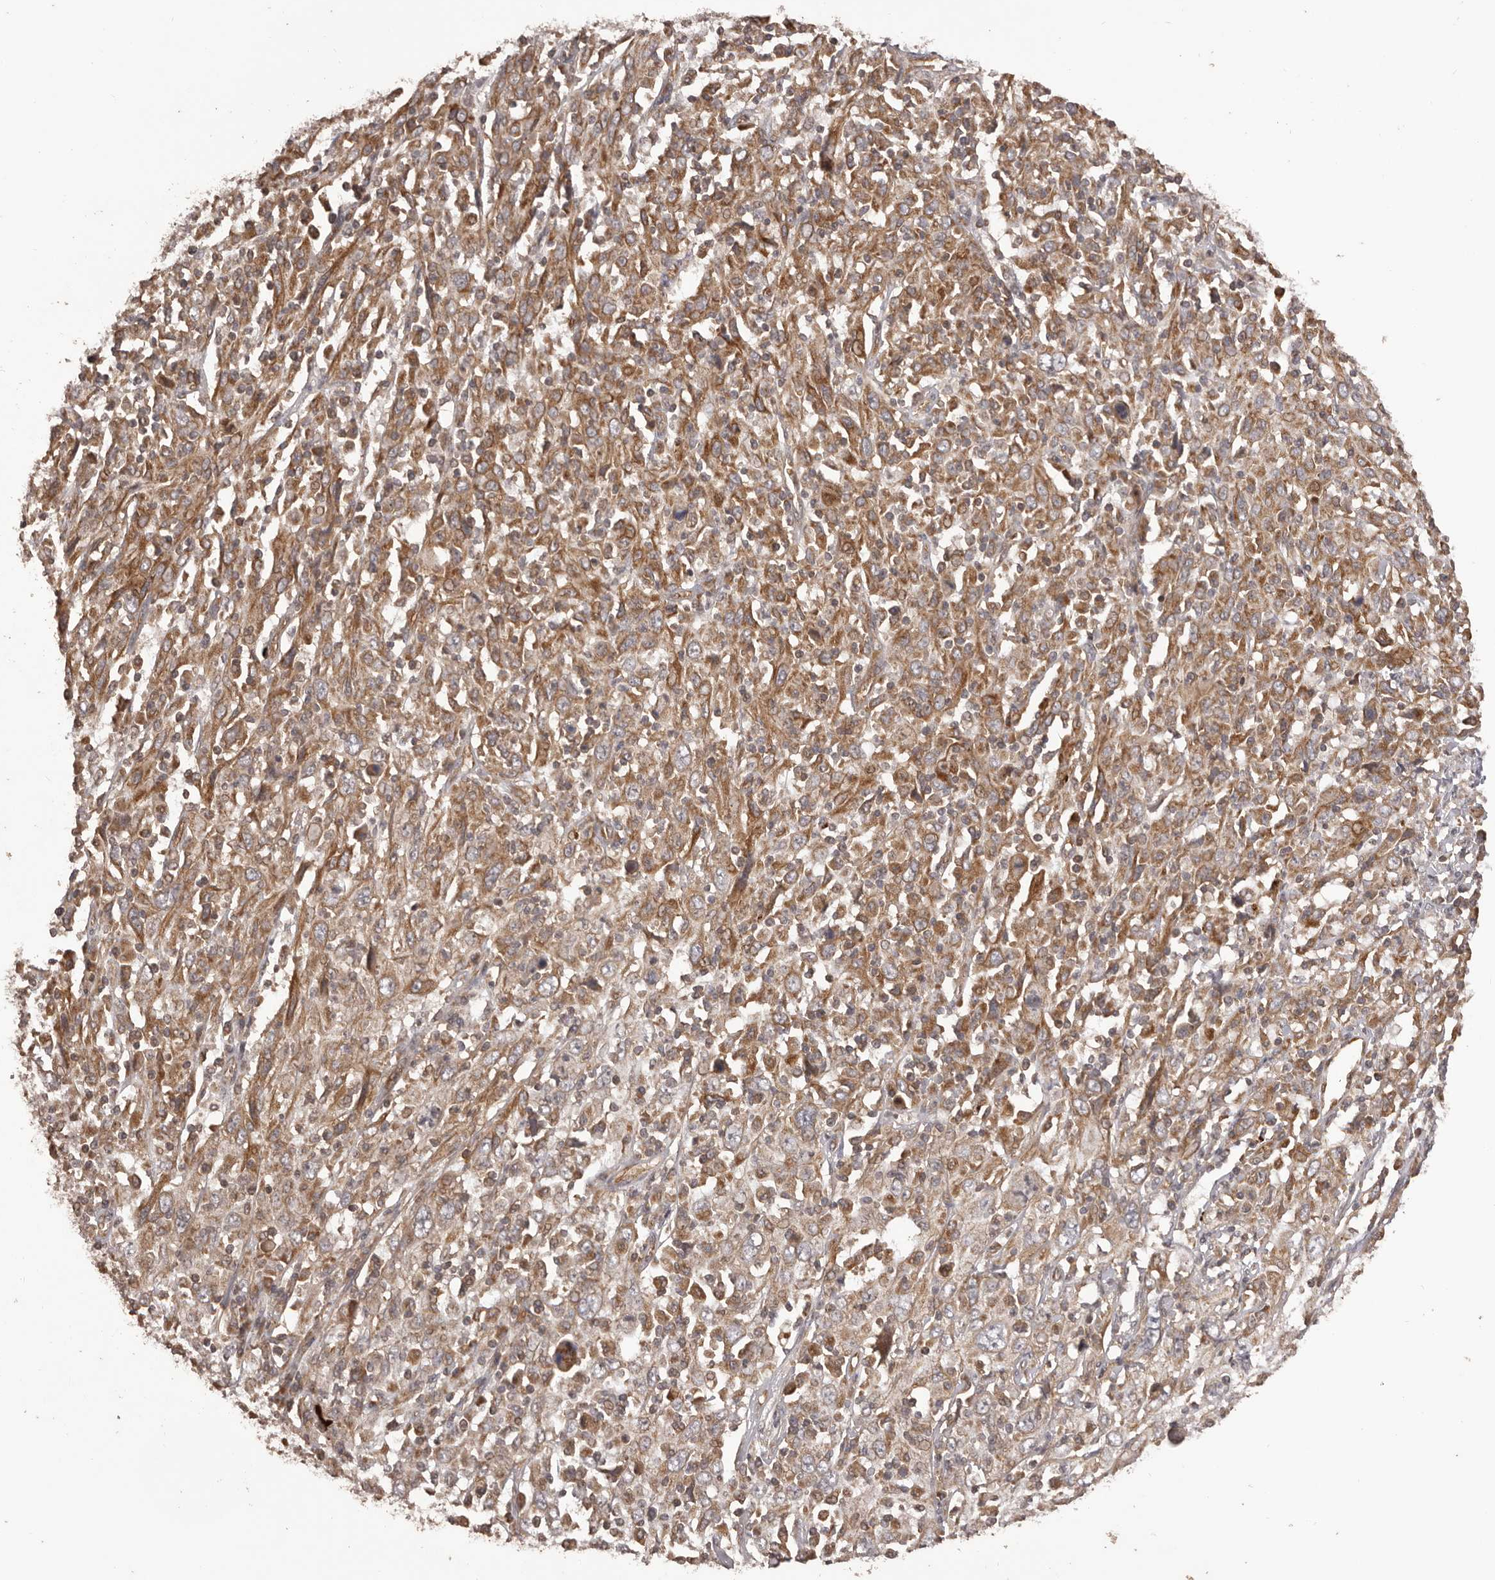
{"staining": {"intensity": "moderate", "quantity": ">75%", "location": "cytoplasmic/membranous"}, "tissue": "cervical cancer", "cell_type": "Tumor cells", "image_type": "cancer", "snomed": [{"axis": "morphology", "description": "Squamous cell carcinoma, NOS"}, {"axis": "topography", "description": "Cervix"}], "caption": "Cervical cancer tissue demonstrates moderate cytoplasmic/membranous positivity in approximately >75% of tumor cells", "gene": "QRSL1", "patient": {"sex": "female", "age": 46}}